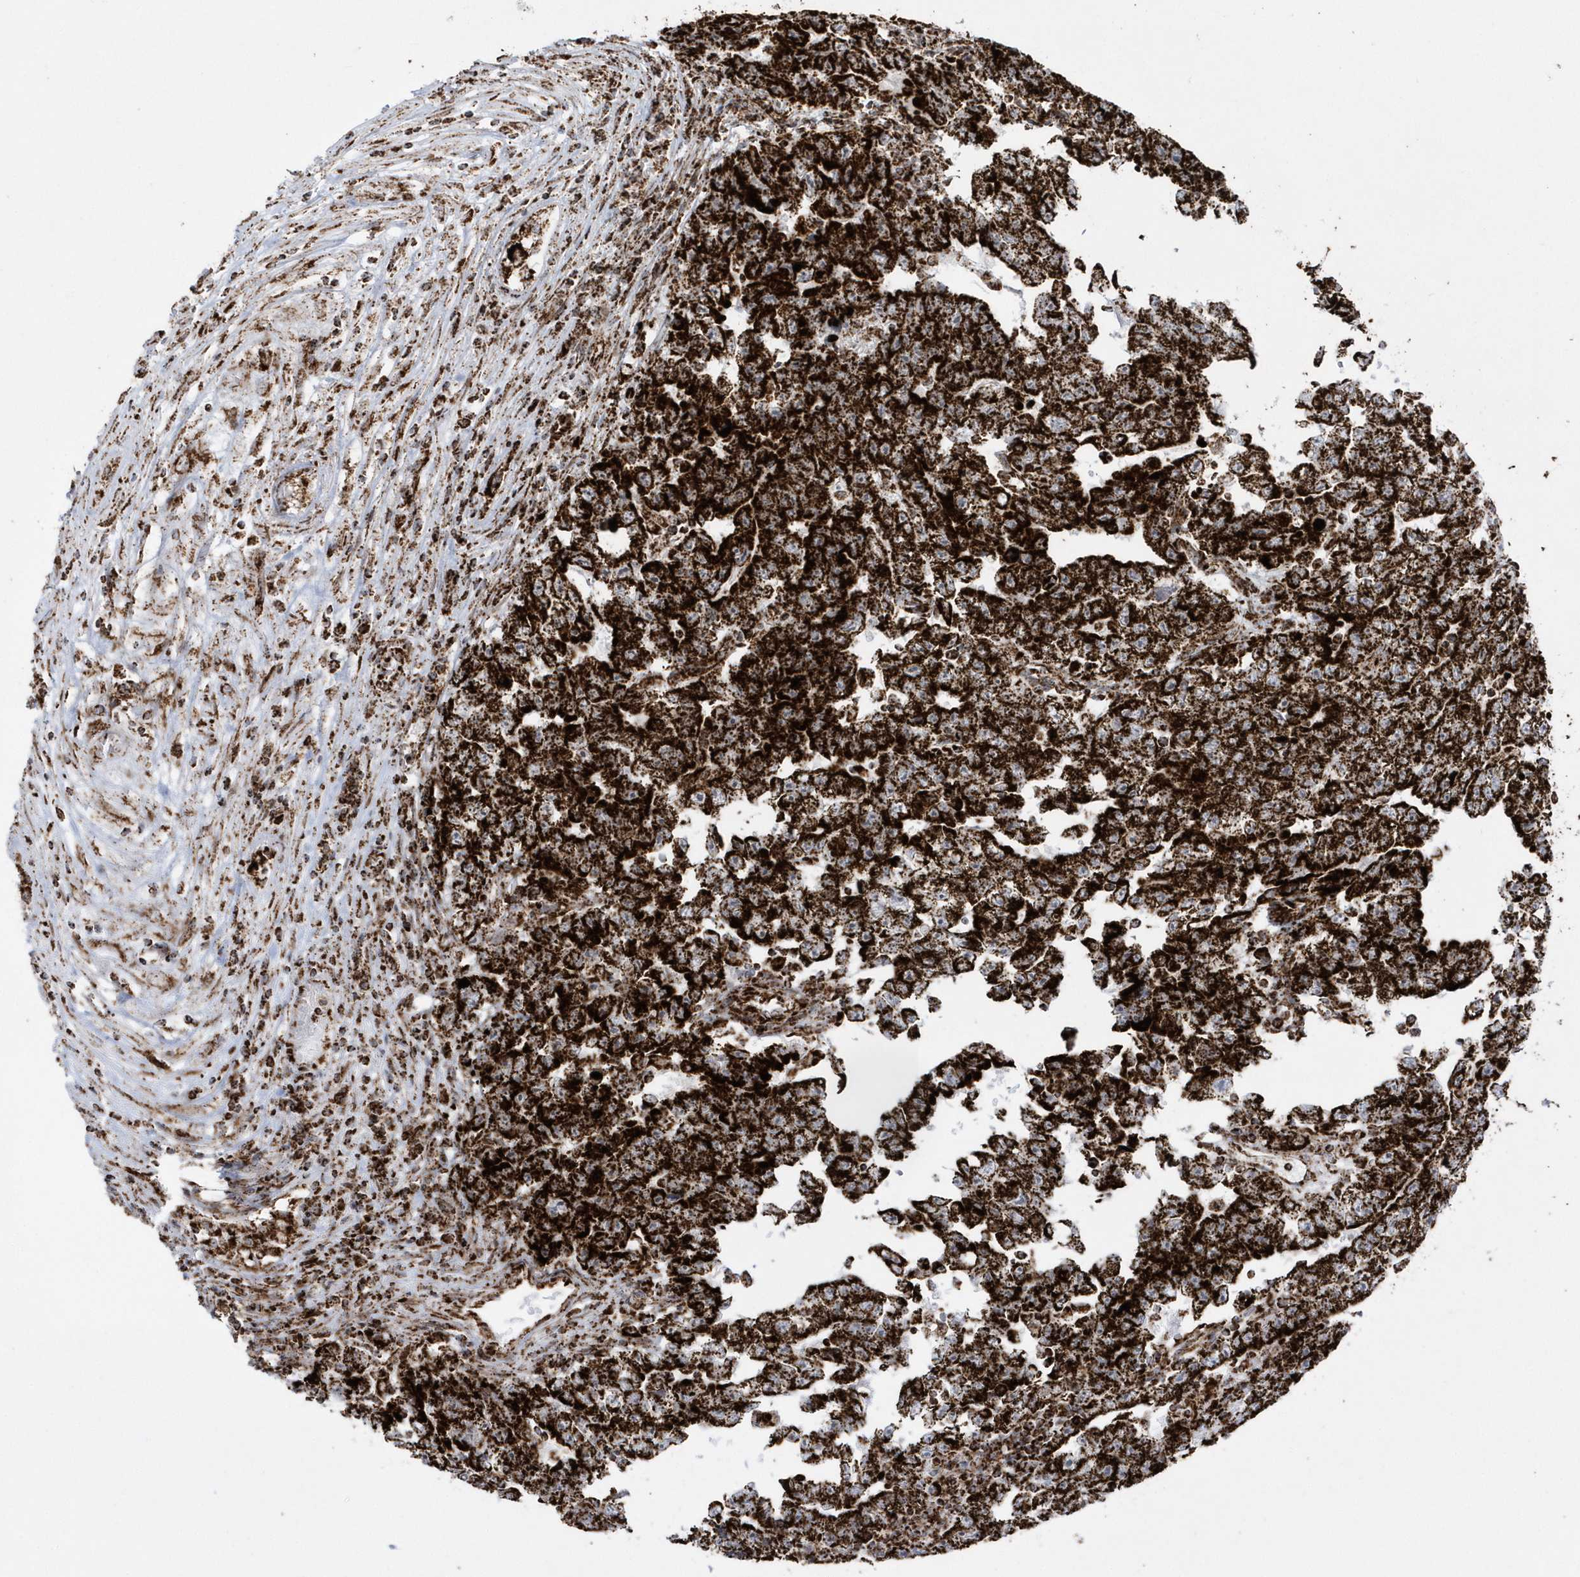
{"staining": {"intensity": "strong", "quantity": ">75%", "location": "cytoplasmic/membranous"}, "tissue": "testis cancer", "cell_type": "Tumor cells", "image_type": "cancer", "snomed": [{"axis": "morphology", "description": "Carcinoma, Embryonal, NOS"}, {"axis": "topography", "description": "Testis"}], "caption": "Tumor cells display high levels of strong cytoplasmic/membranous positivity in approximately >75% of cells in human testis cancer.", "gene": "CRY2", "patient": {"sex": "male", "age": 25}}